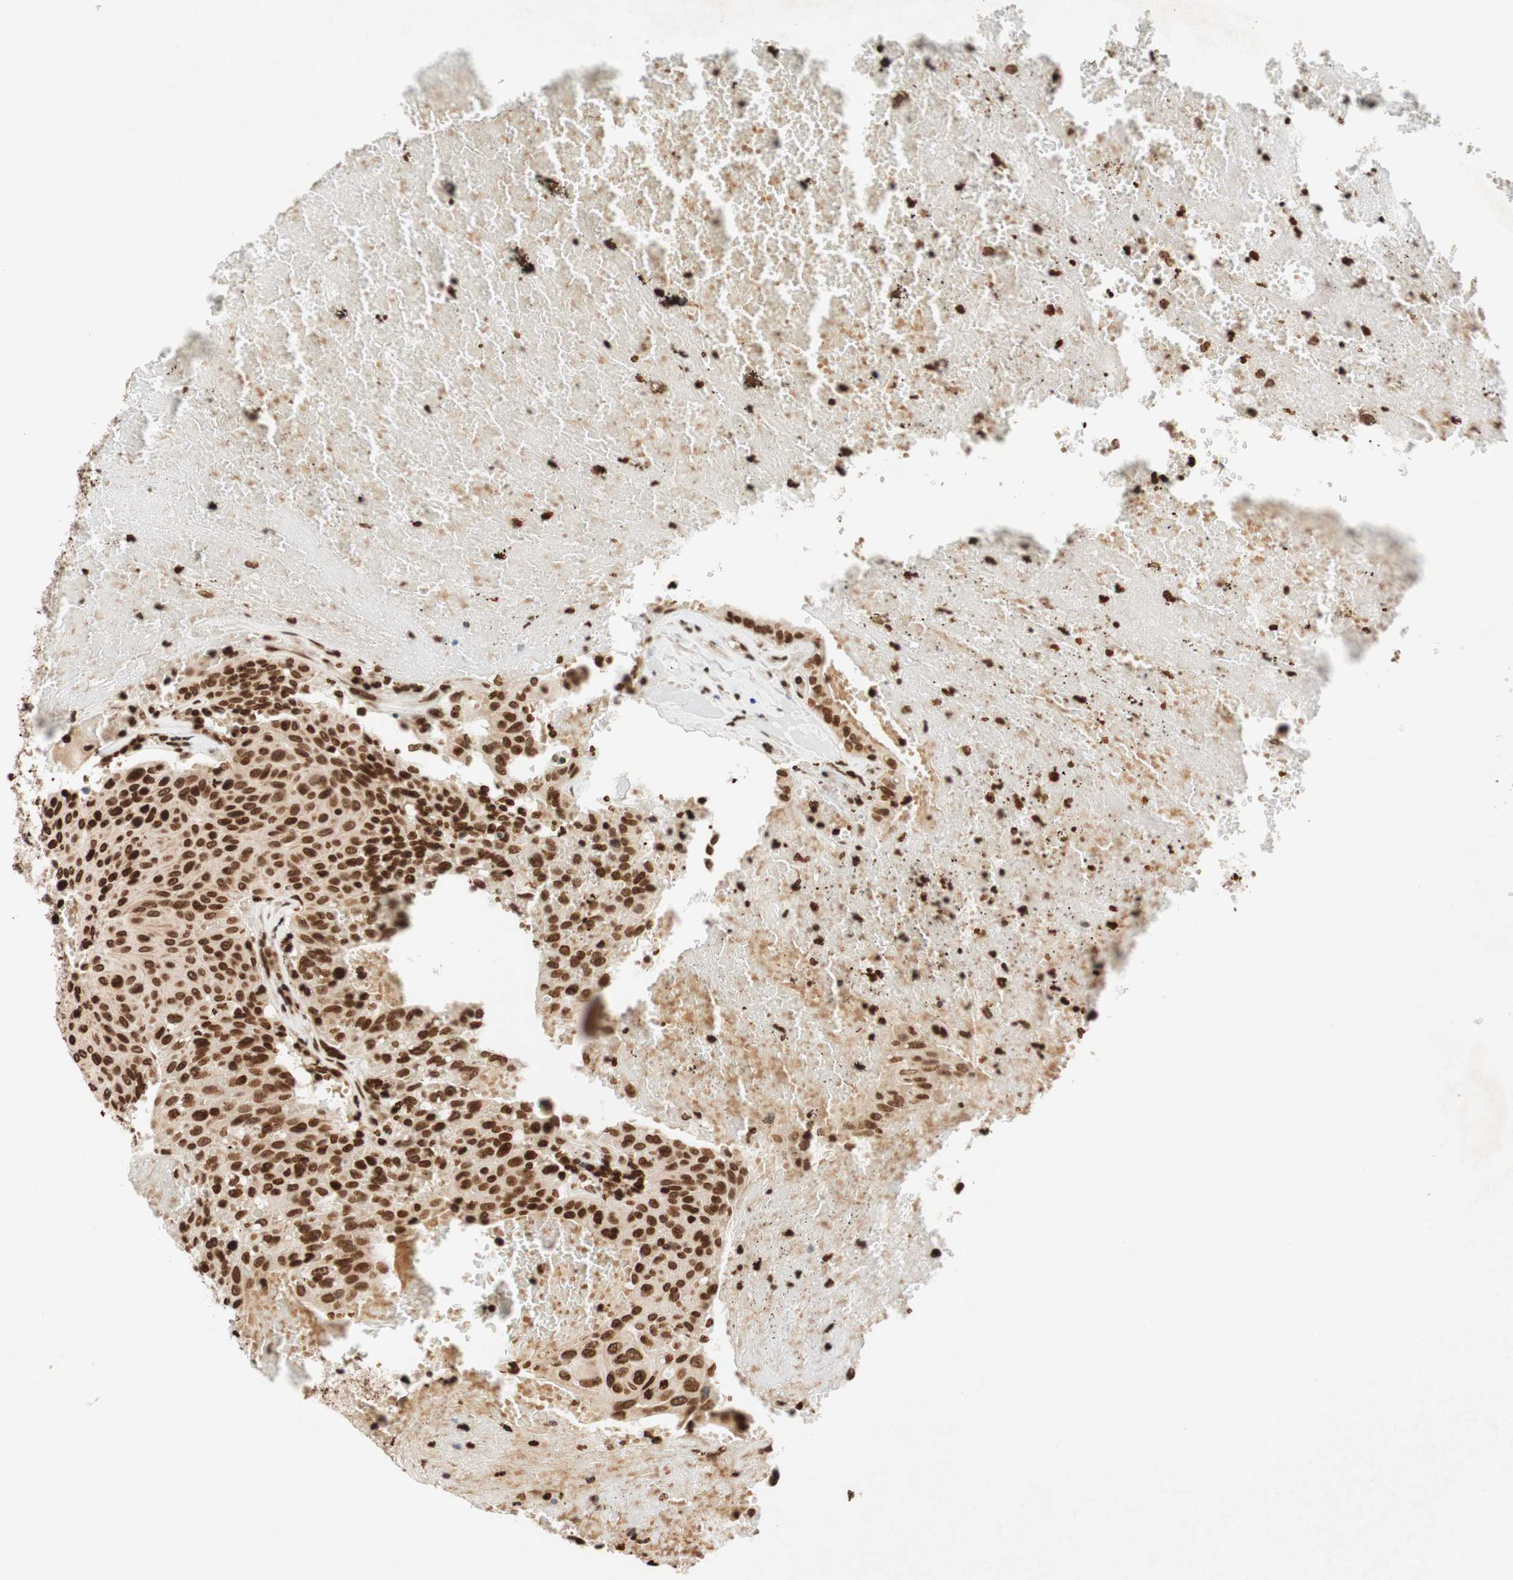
{"staining": {"intensity": "strong", "quantity": ">75%", "location": "nuclear"}, "tissue": "urothelial cancer", "cell_type": "Tumor cells", "image_type": "cancer", "snomed": [{"axis": "morphology", "description": "Urothelial carcinoma, High grade"}, {"axis": "topography", "description": "Urinary bladder"}], "caption": "Immunohistochemical staining of human urothelial carcinoma (high-grade) shows strong nuclear protein positivity in about >75% of tumor cells.", "gene": "NCOA3", "patient": {"sex": "male", "age": 66}}